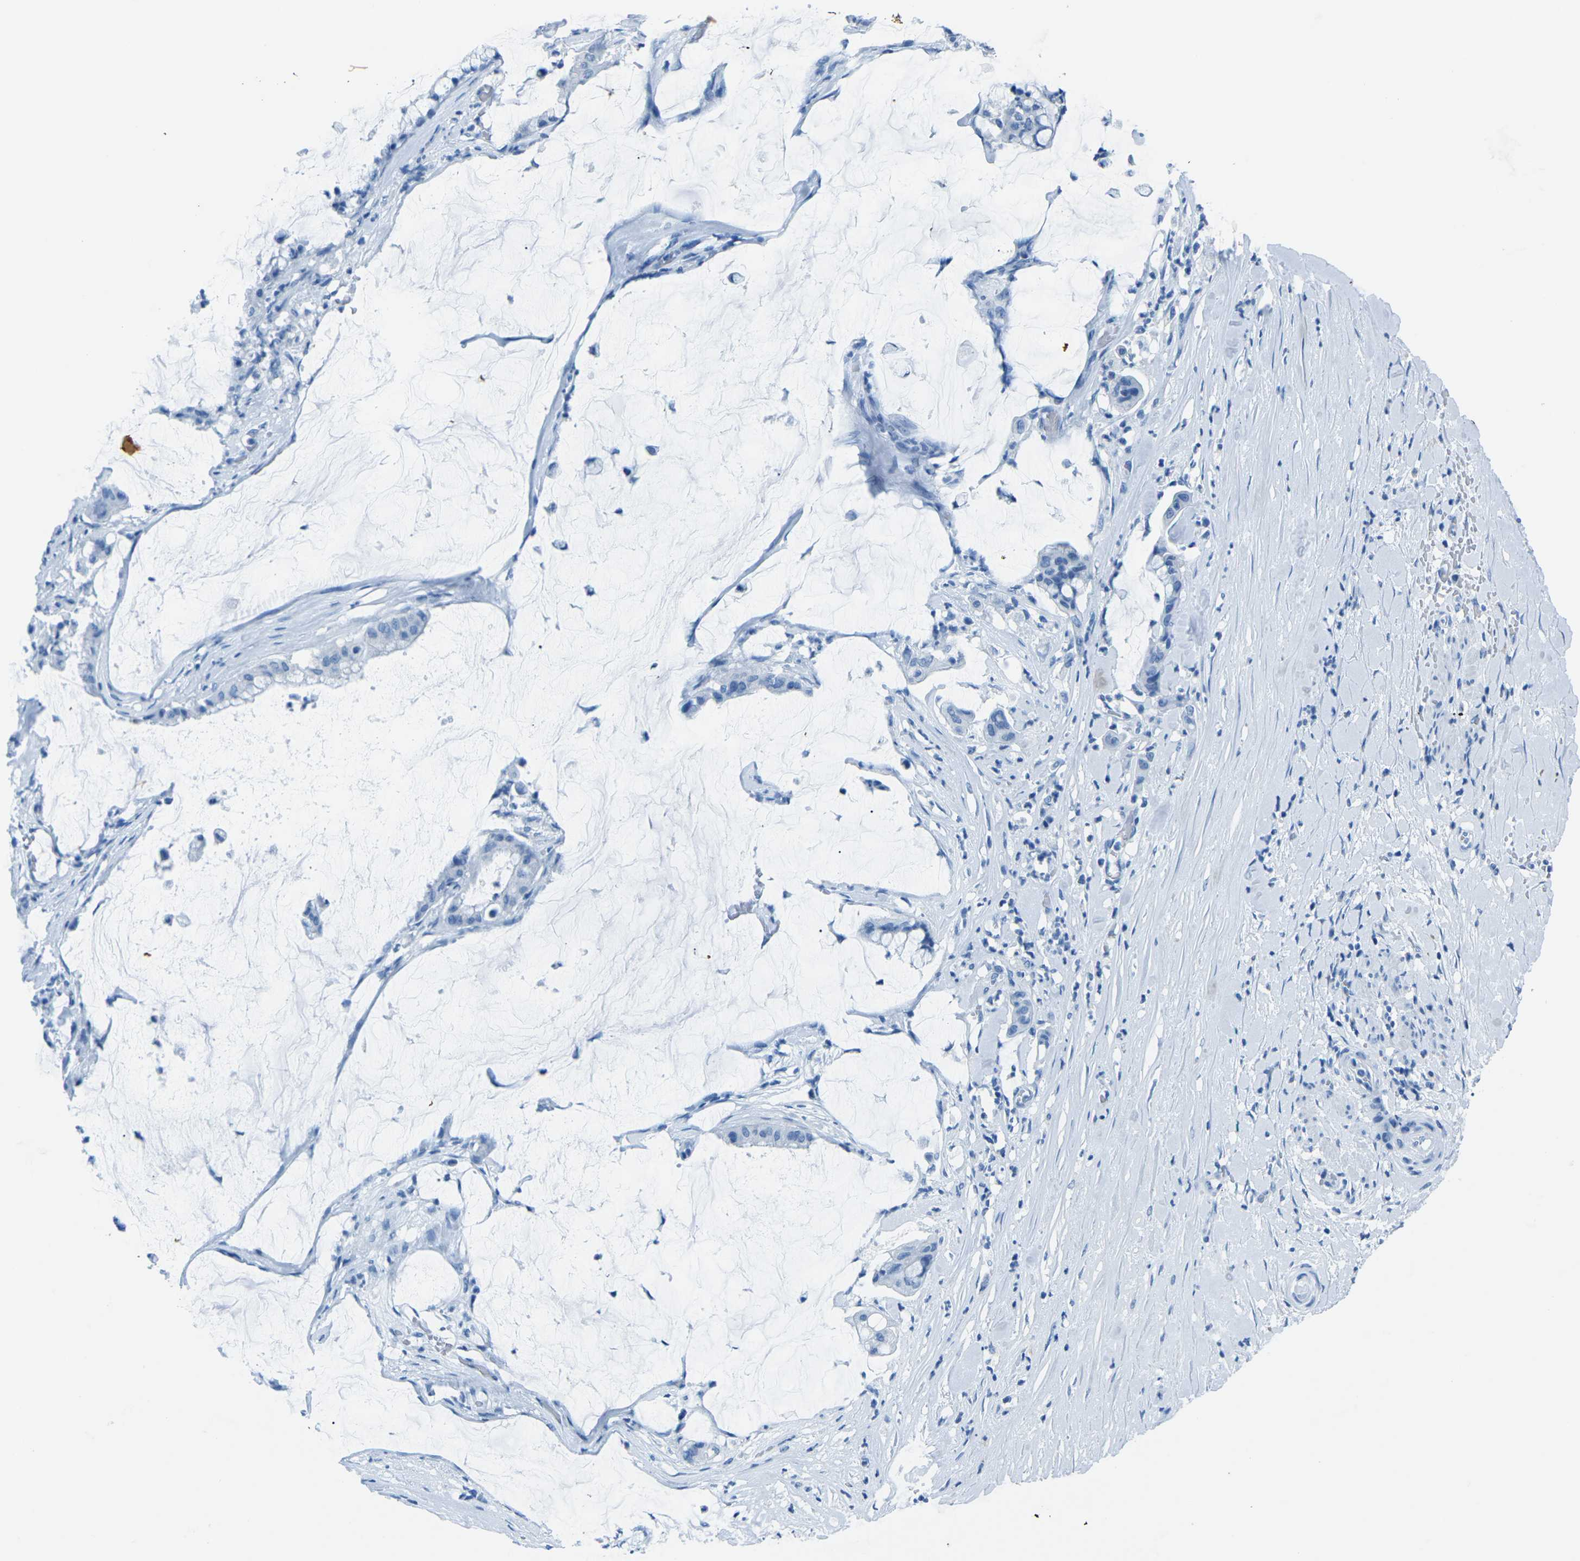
{"staining": {"intensity": "negative", "quantity": "none", "location": "none"}, "tissue": "pancreatic cancer", "cell_type": "Tumor cells", "image_type": "cancer", "snomed": [{"axis": "morphology", "description": "Adenocarcinoma, NOS"}, {"axis": "topography", "description": "Pancreas"}], "caption": "The image demonstrates no staining of tumor cells in pancreatic adenocarcinoma.", "gene": "MYH8", "patient": {"sex": "male", "age": 41}}